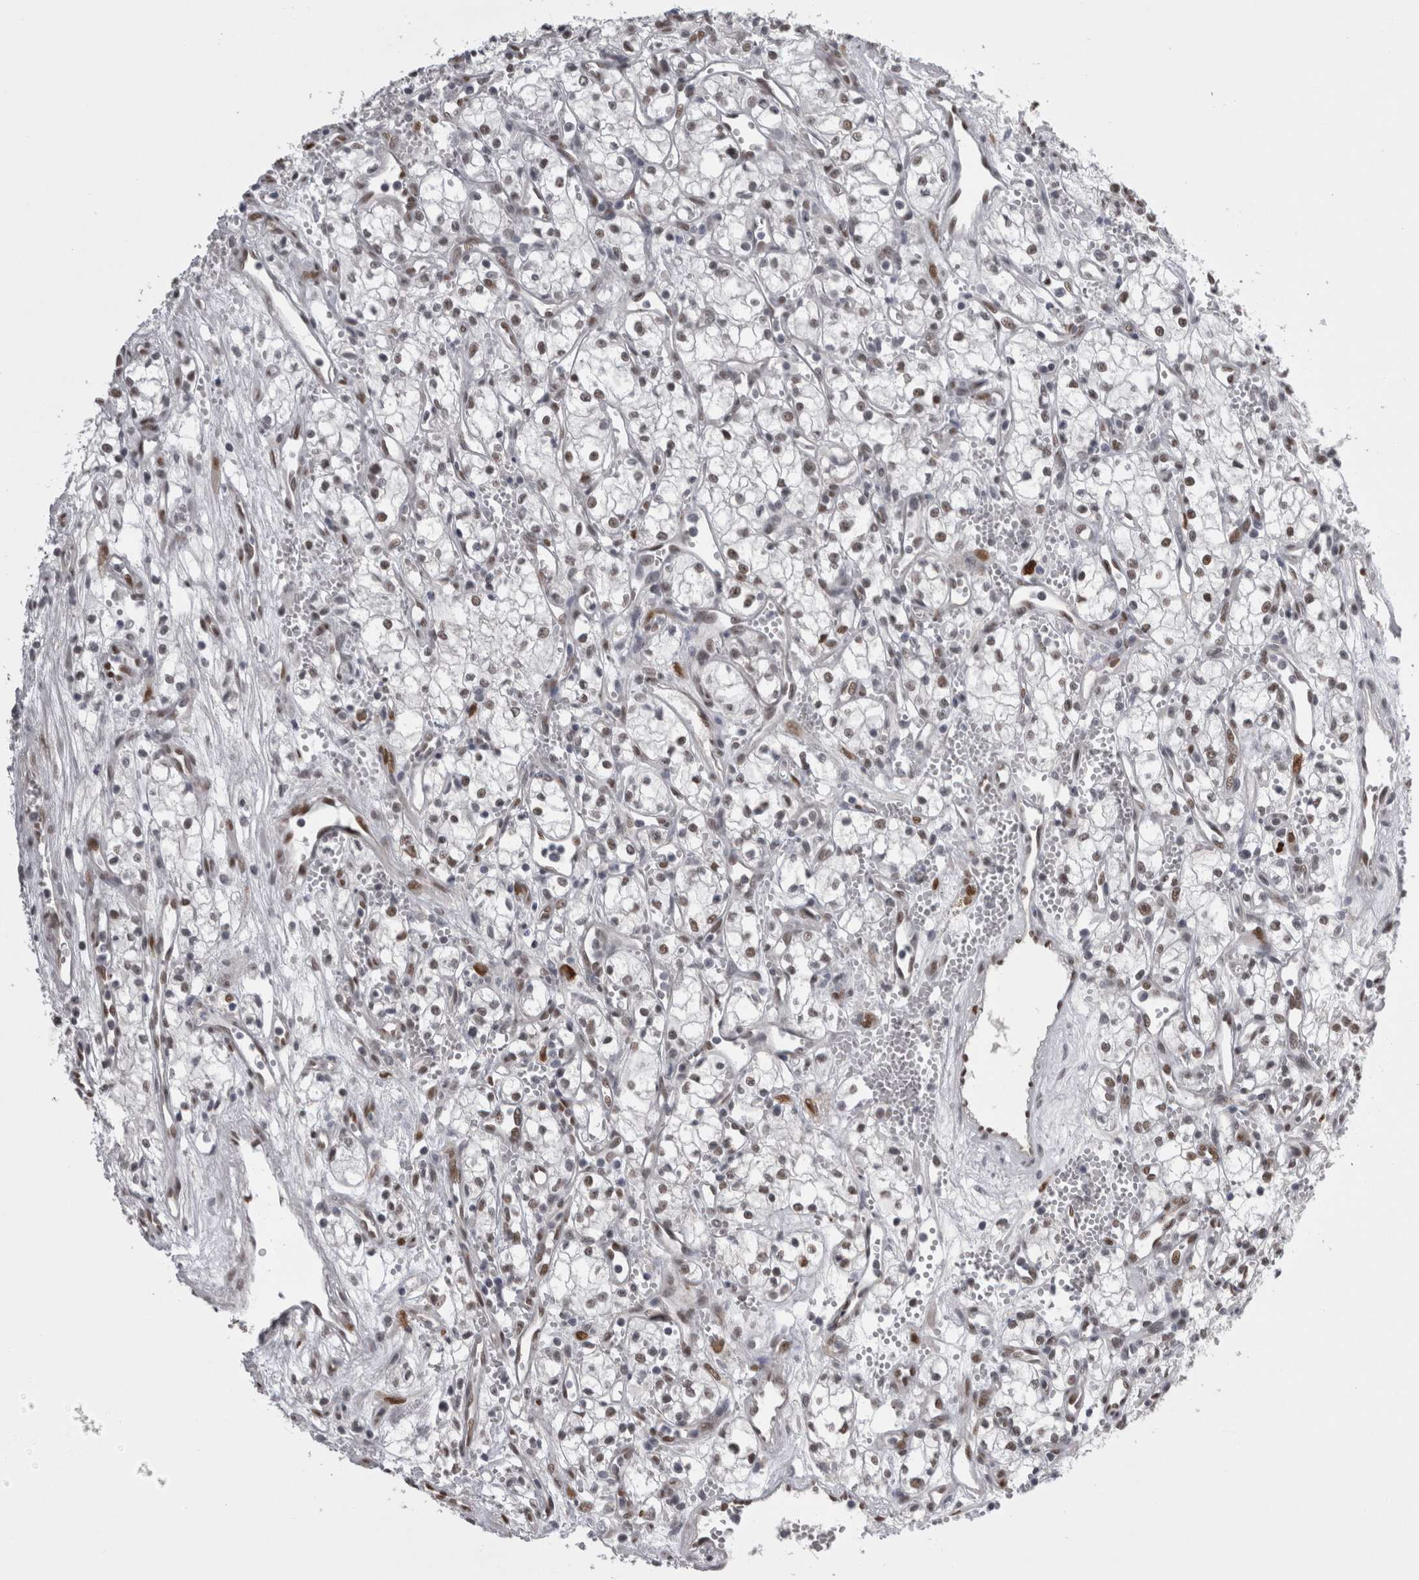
{"staining": {"intensity": "weak", "quantity": ">75%", "location": "nuclear"}, "tissue": "renal cancer", "cell_type": "Tumor cells", "image_type": "cancer", "snomed": [{"axis": "morphology", "description": "Adenocarcinoma, NOS"}, {"axis": "topography", "description": "Kidney"}], "caption": "Immunohistochemistry (DAB) staining of renal cancer displays weak nuclear protein staining in approximately >75% of tumor cells. (DAB (3,3'-diaminobenzidine) IHC, brown staining for protein, blue staining for nuclei).", "gene": "C1orf54", "patient": {"sex": "male", "age": 59}}